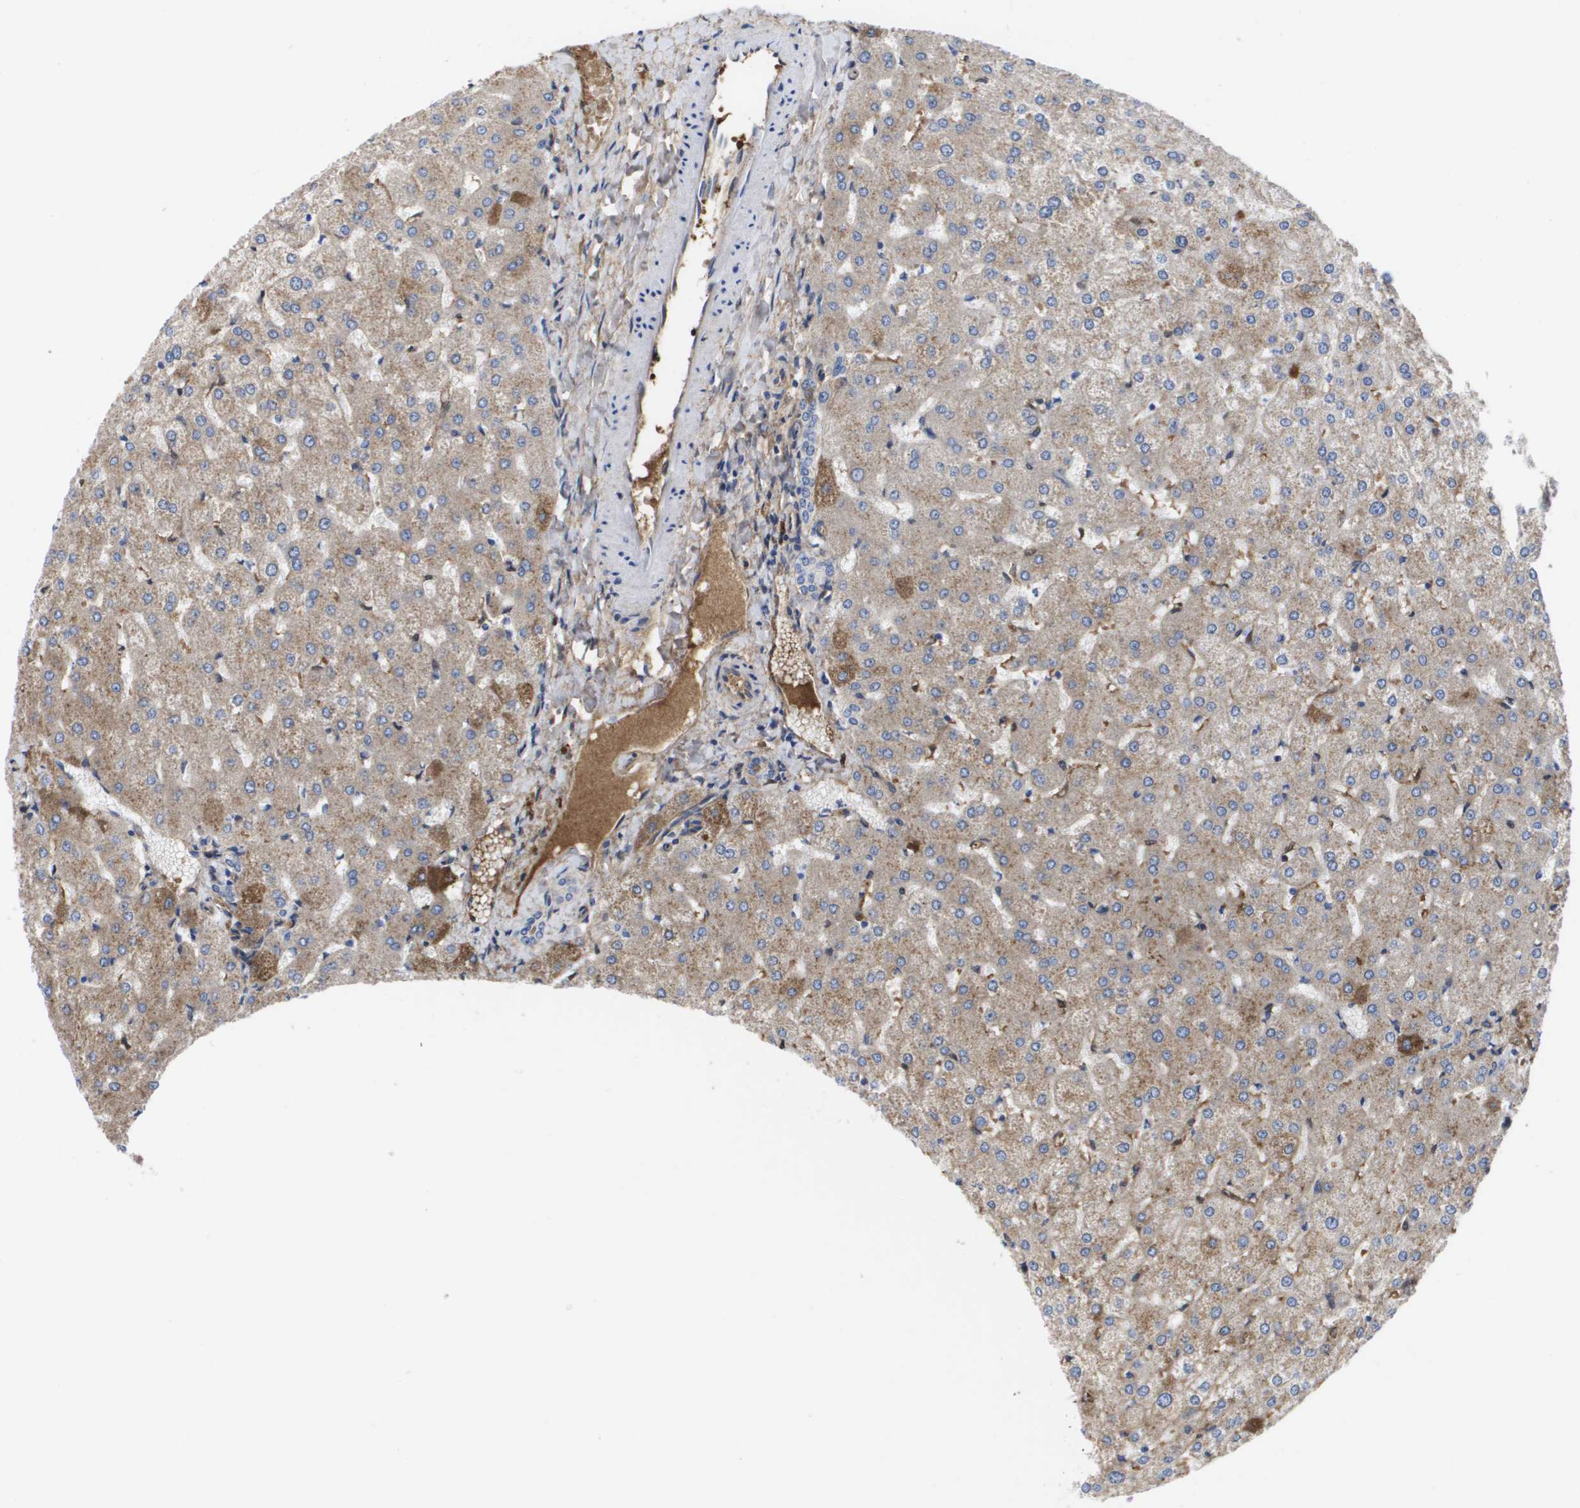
{"staining": {"intensity": "negative", "quantity": "none", "location": "none"}, "tissue": "liver", "cell_type": "Cholangiocytes", "image_type": "normal", "snomed": [{"axis": "morphology", "description": "Normal tissue, NOS"}, {"axis": "topography", "description": "Liver"}], "caption": "IHC histopathology image of benign liver: human liver stained with DAB (3,3'-diaminobenzidine) exhibits no significant protein positivity in cholangiocytes.", "gene": "SERPINC1", "patient": {"sex": "female", "age": 32}}